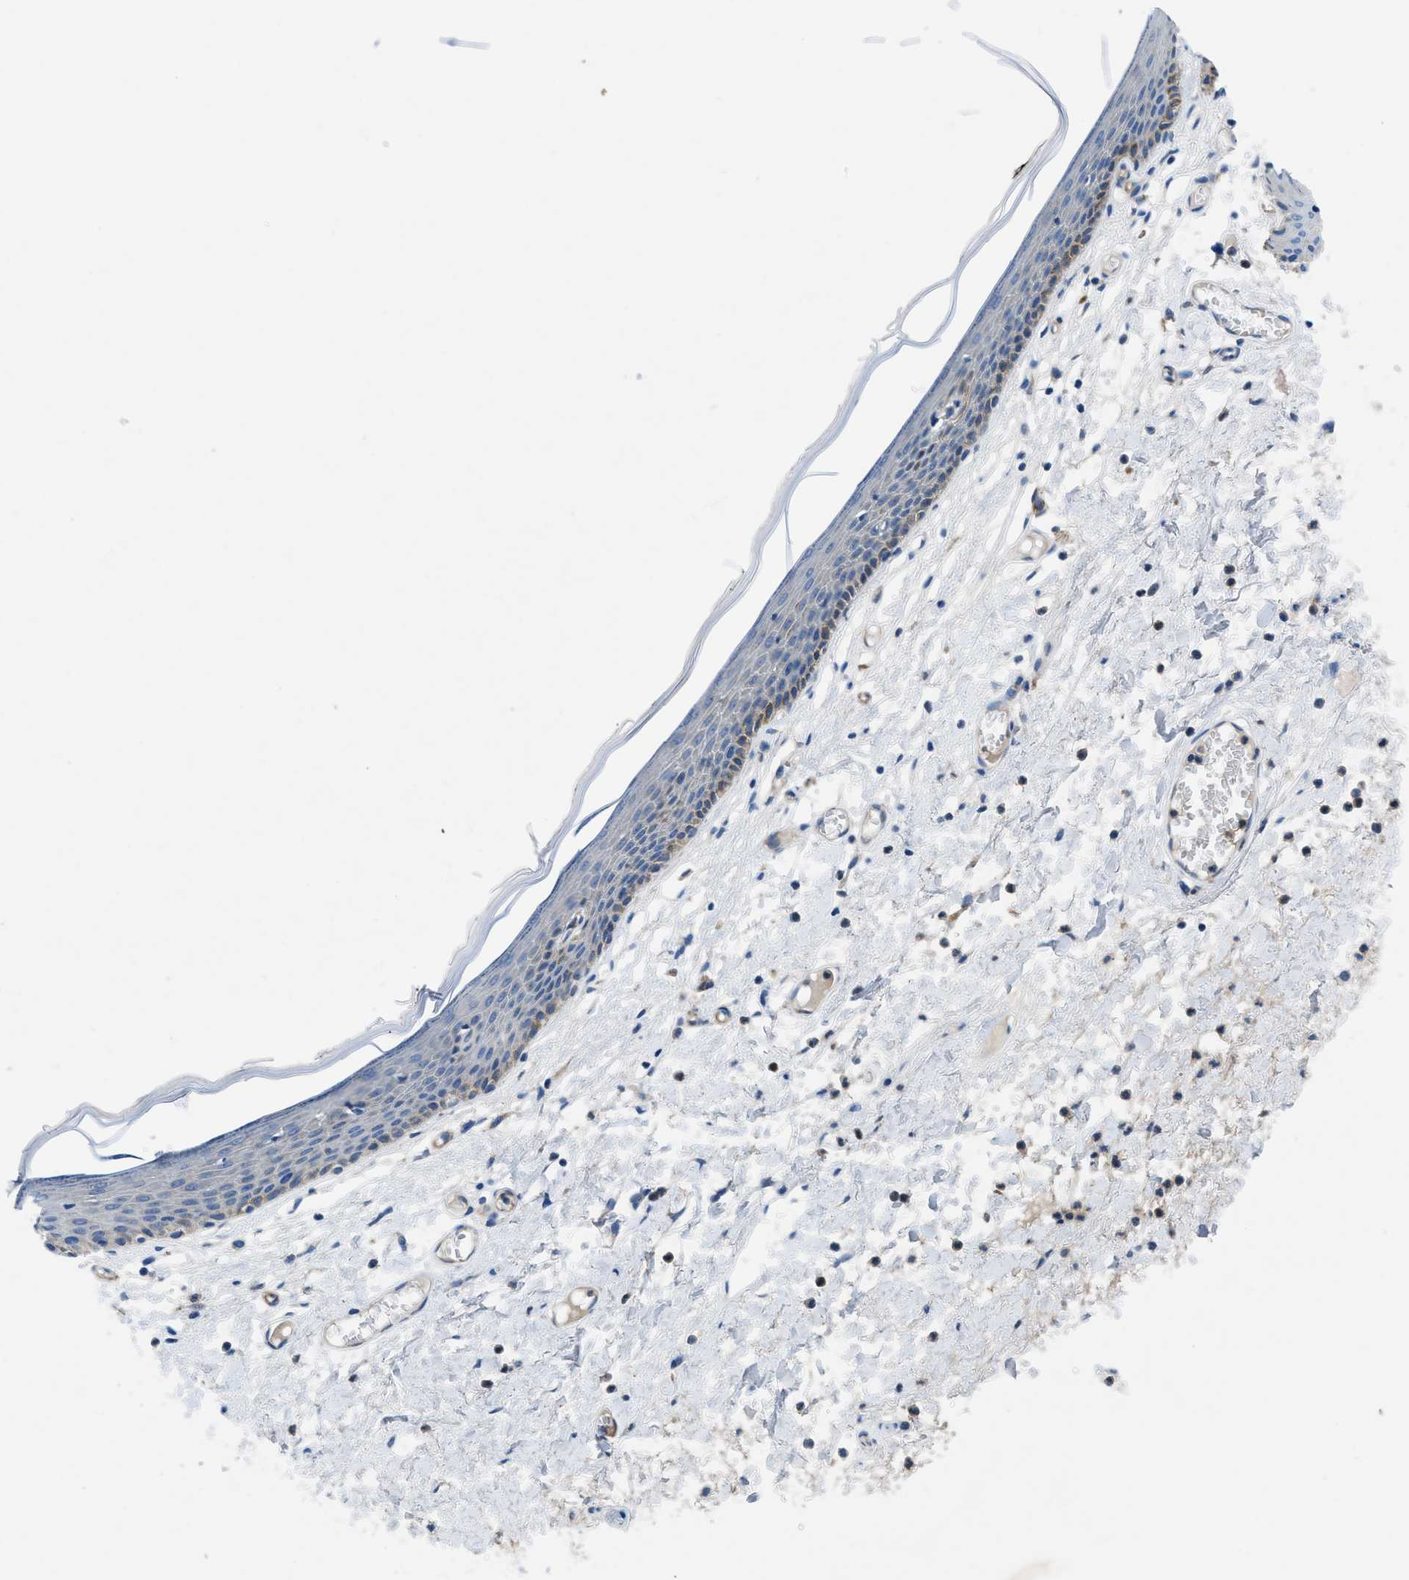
{"staining": {"intensity": "moderate", "quantity": "<25%", "location": "cytoplasmic/membranous"}, "tissue": "skin", "cell_type": "Epidermal cells", "image_type": "normal", "snomed": [{"axis": "morphology", "description": "Normal tissue, NOS"}, {"axis": "topography", "description": "Vulva"}], "caption": "Normal skin reveals moderate cytoplasmic/membranous staining in about <25% of epidermal cells, visualized by immunohistochemistry.", "gene": "PGR", "patient": {"sex": "female", "age": 54}}